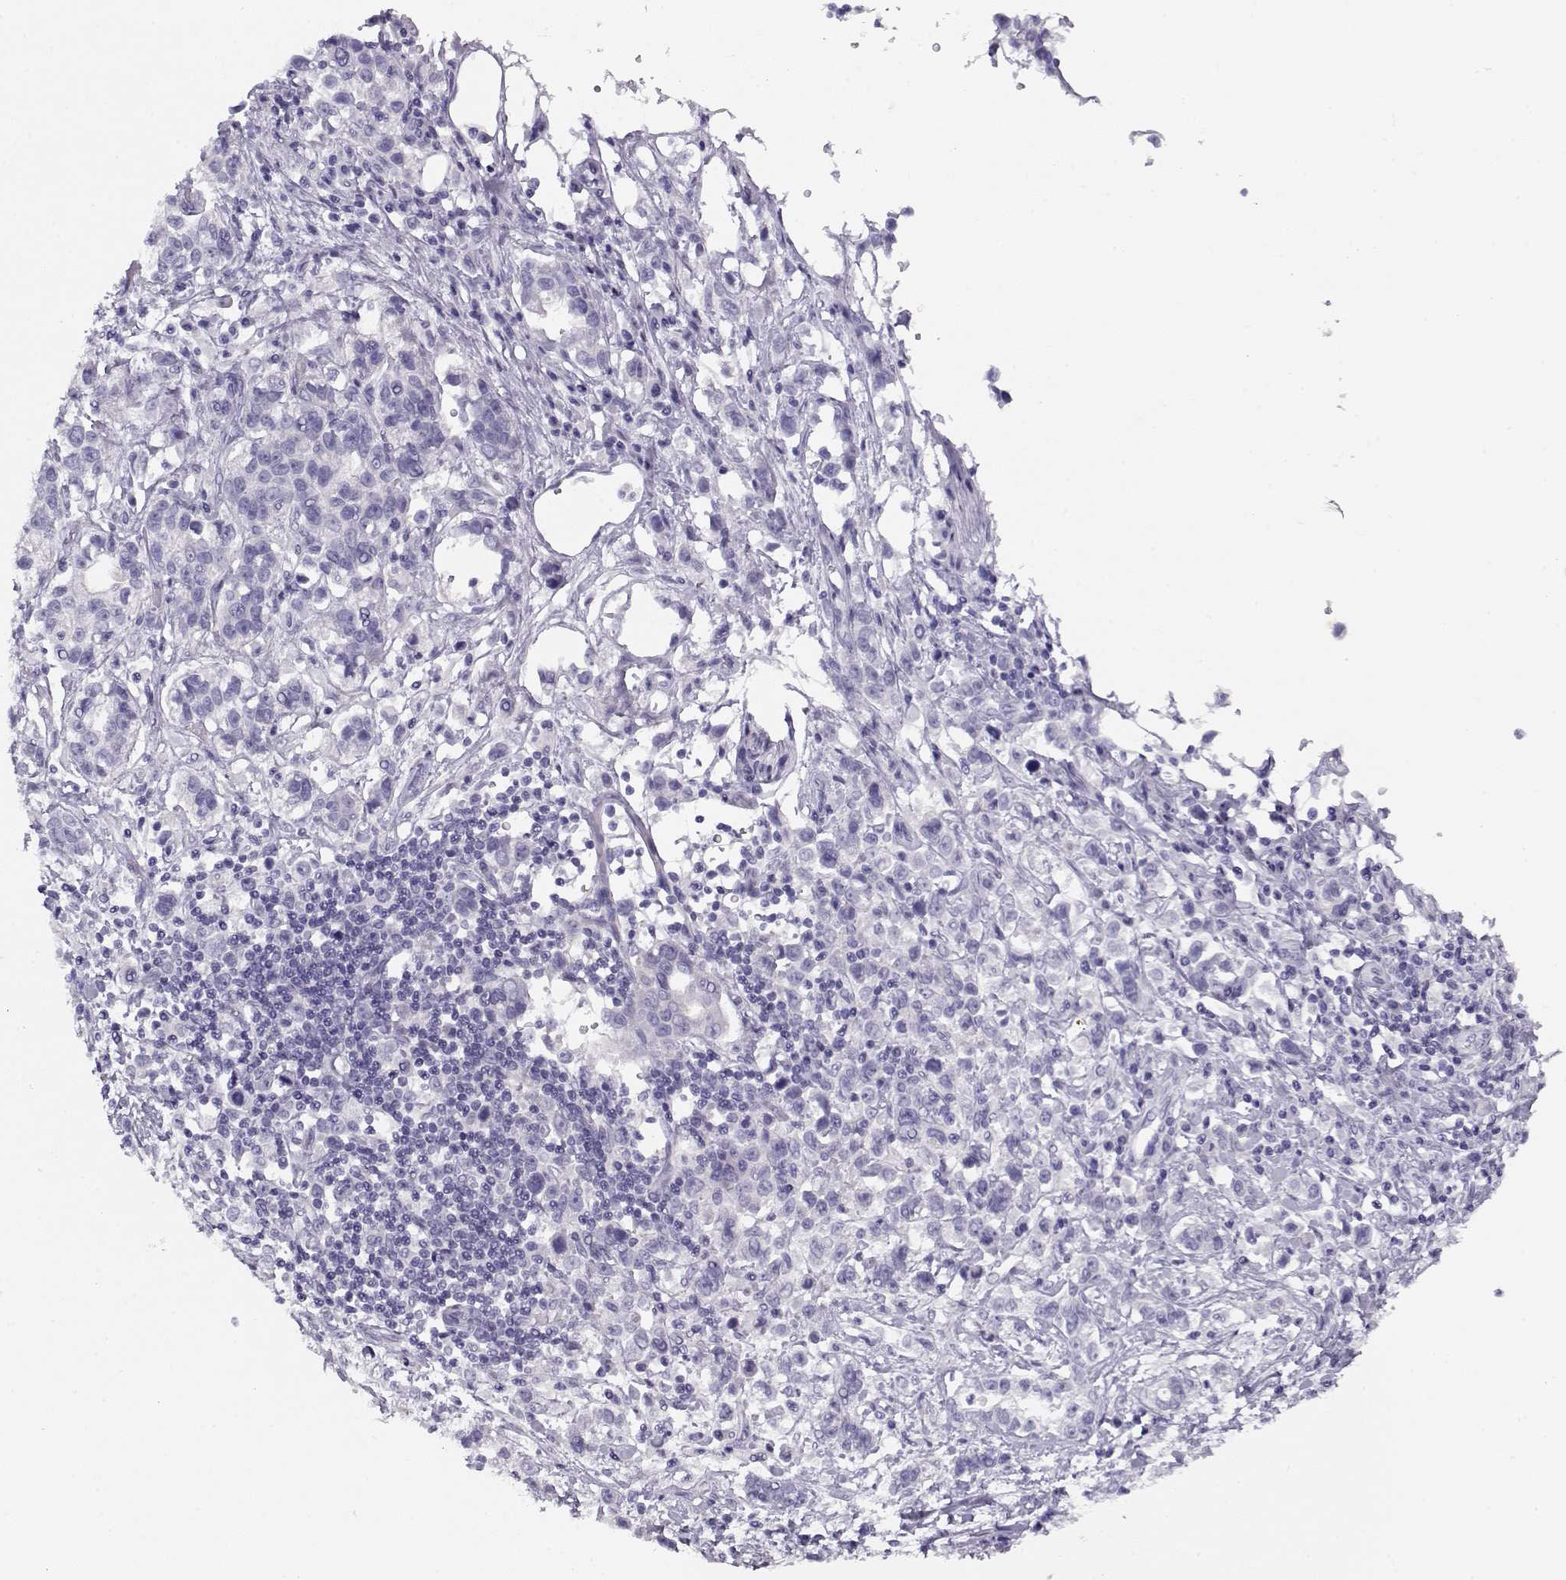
{"staining": {"intensity": "negative", "quantity": "none", "location": "none"}, "tissue": "stomach cancer", "cell_type": "Tumor cells", "image_type": "cancer", "snomed": [{"axis": "morphology", "description": "Adenocarcinoma, NOS"}, {"axis": "topography", "description": "Stomach"}], "caption": "An immunohistochemistry histopathology image of stomach adenocarcinoma is shown. There is no staining in tumor cells of stomach adenocarcinoma.", "gene": "ACTN2", "patient": {"sex": "male", "age": 93}}